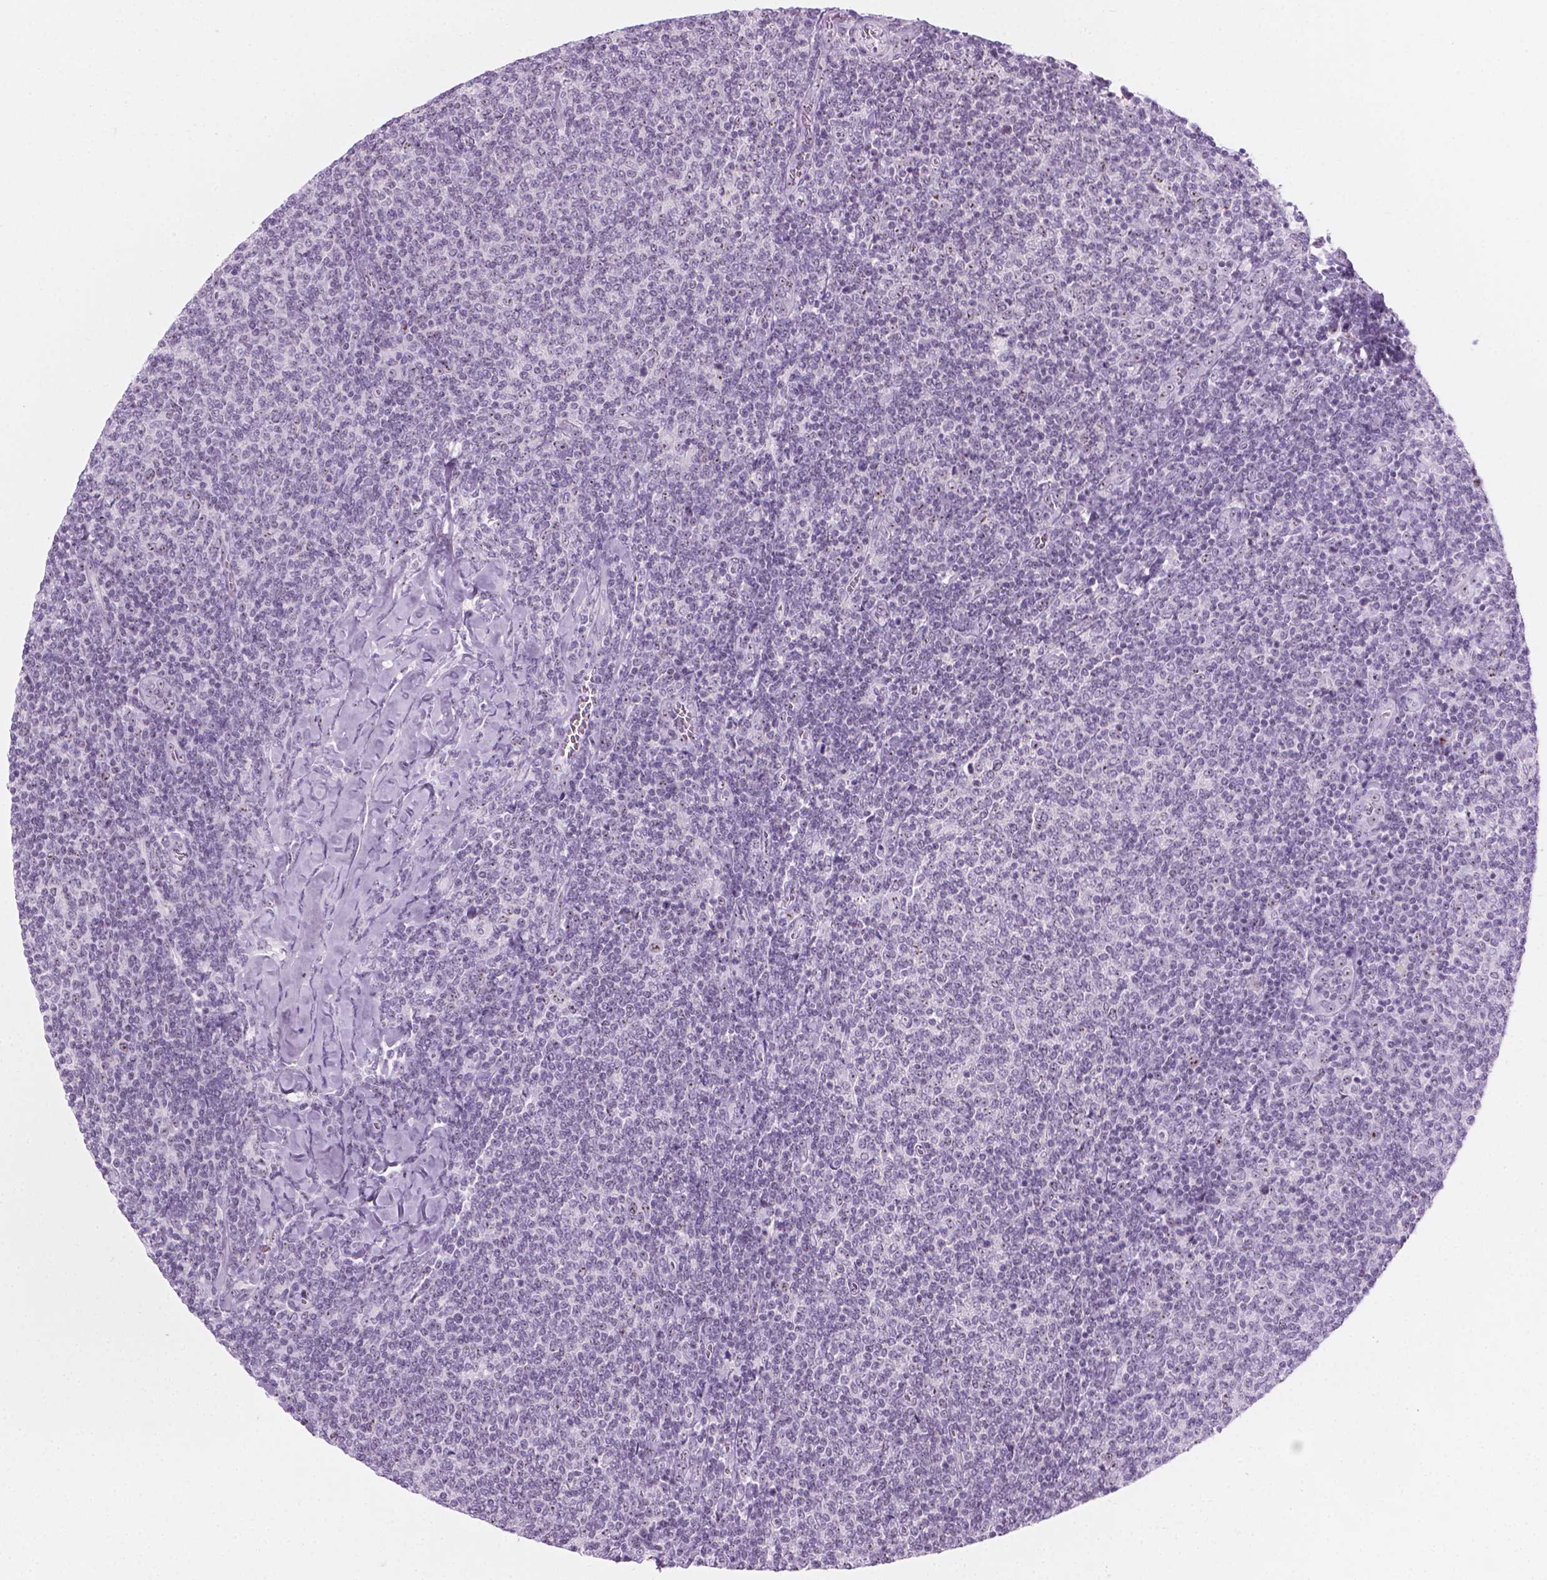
{"staining": {"intensity": "negative", "quantity": "none", "location": "none"}, "tissue": "lymphoma", "cell_type": "Tumor cells", "image_type": "cancer", "snomed": [{"axis": "morphology", "description": "Malignant lymphoma, non-Hodgkin's type, Low grade"}, {"axis": "topography", "description": "Lymph node"}], "caption": "Immunohistochemistry (IHC) histopathology image of lymphoma stained for a protein (brown), which reveals no positivity in tumor cells.", "gene": "NOL7", "patient": {"sex": "male", "age": 52}}